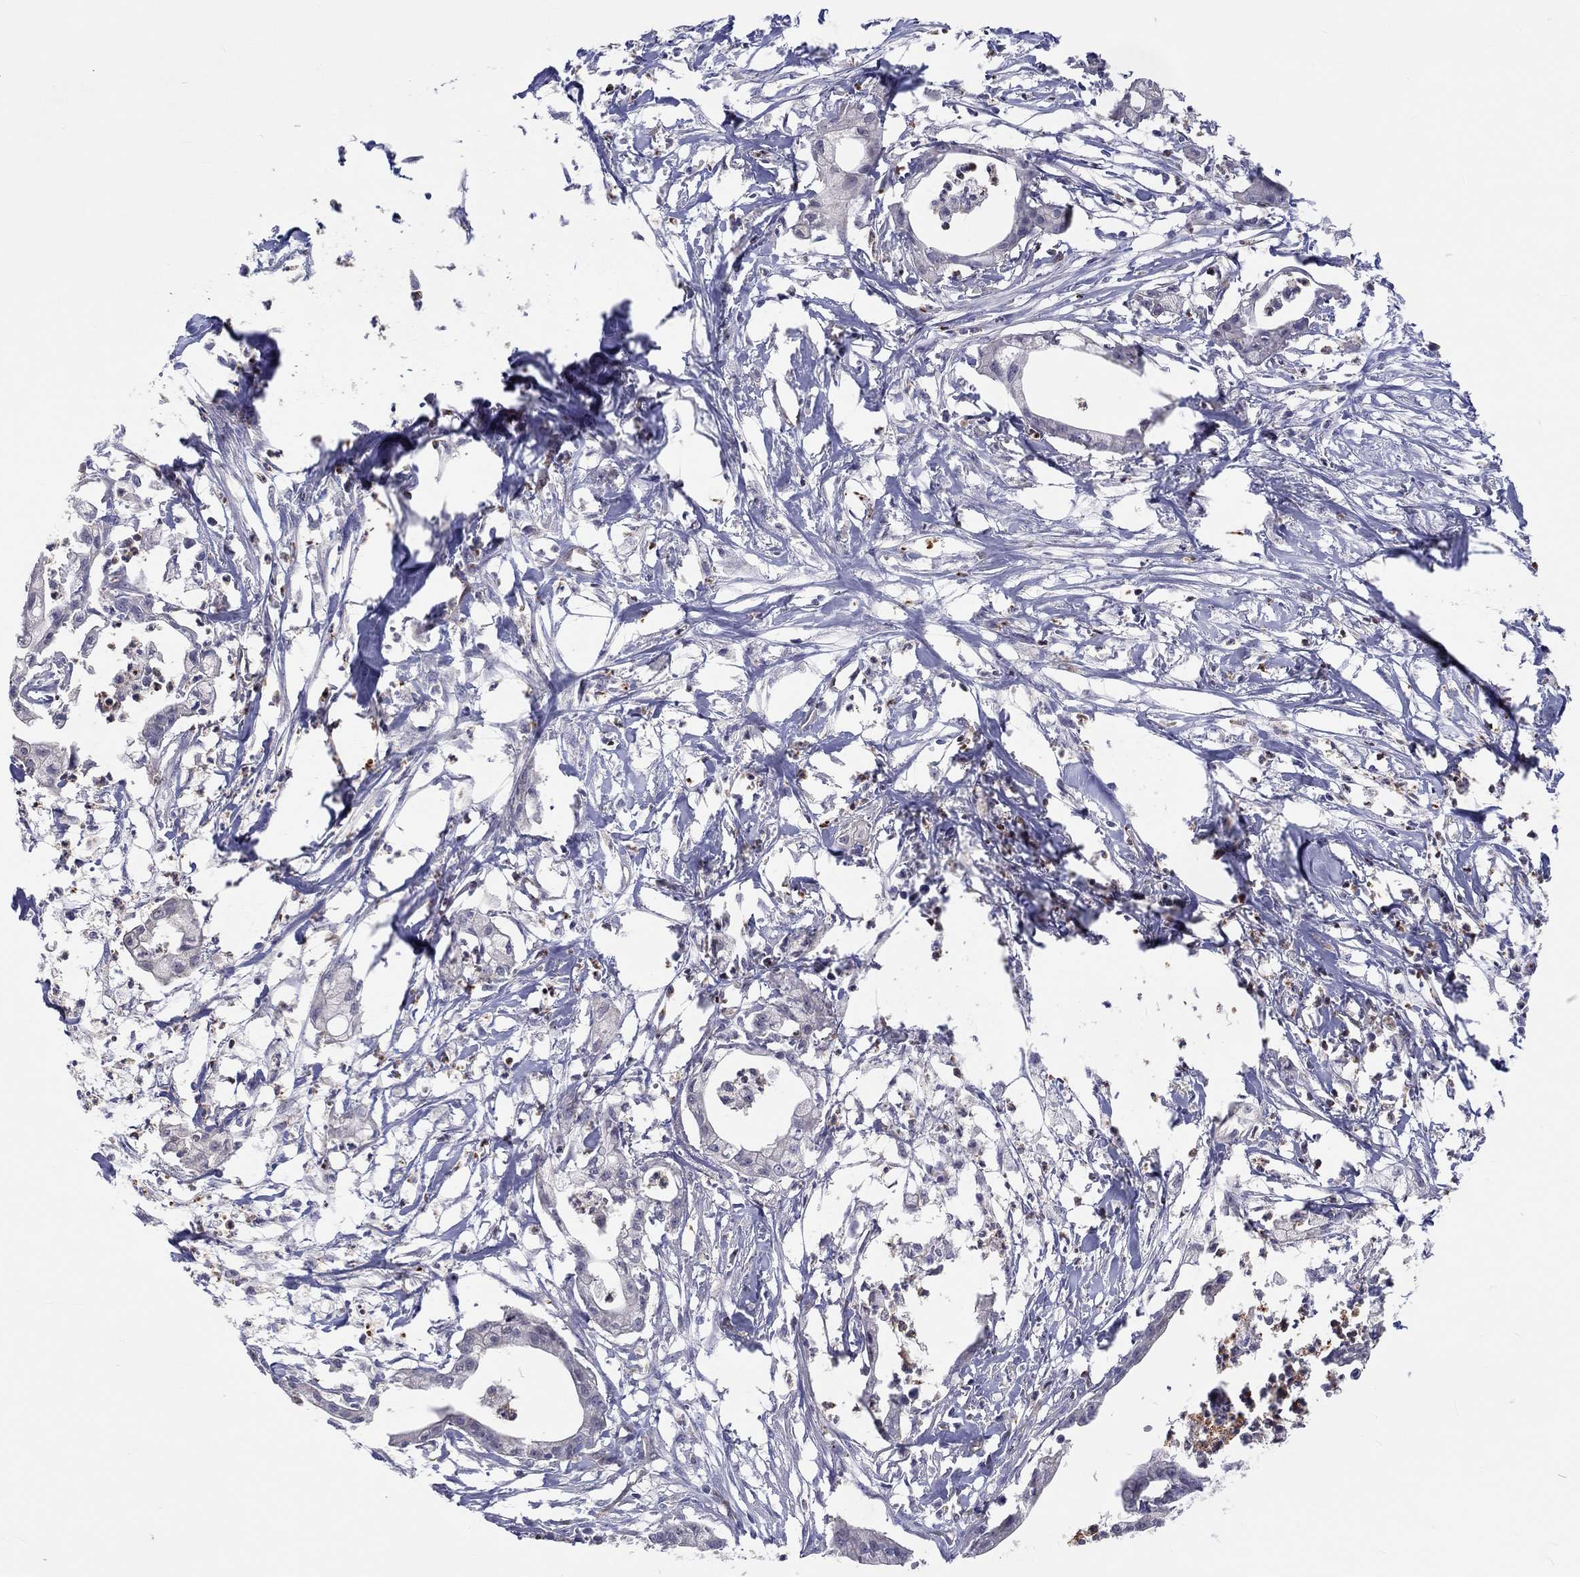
{"staining": {"intensity": "negative", "quantity": "none", "location": "none"}, "tissue": "pancreatic cancer", "cell_type": "Tumor cells", "image_type": "cancer", "snomed": [{"axis": "morphology", "description": "Normal tissue, NOS"}, {"axis": "morphology", "description": "Adenocarcinoma, NOS"}, {"axis": "topography", "description": "Pancreas"}], "caption": "An IHC image of adenocarcinoma (pancreatic) is shown. There is no staining in tumor cells of adenocarcinoma (pancreatic). The staining was performed using DAB (3,3'-diaminobenzidine) to visualize the protein expression in brown, while the nuclei were stained in blue with hematoxylin (Magnification: 20x).", "gene": "ABCG4", "patient": {"sex": "female", "age": 58}}